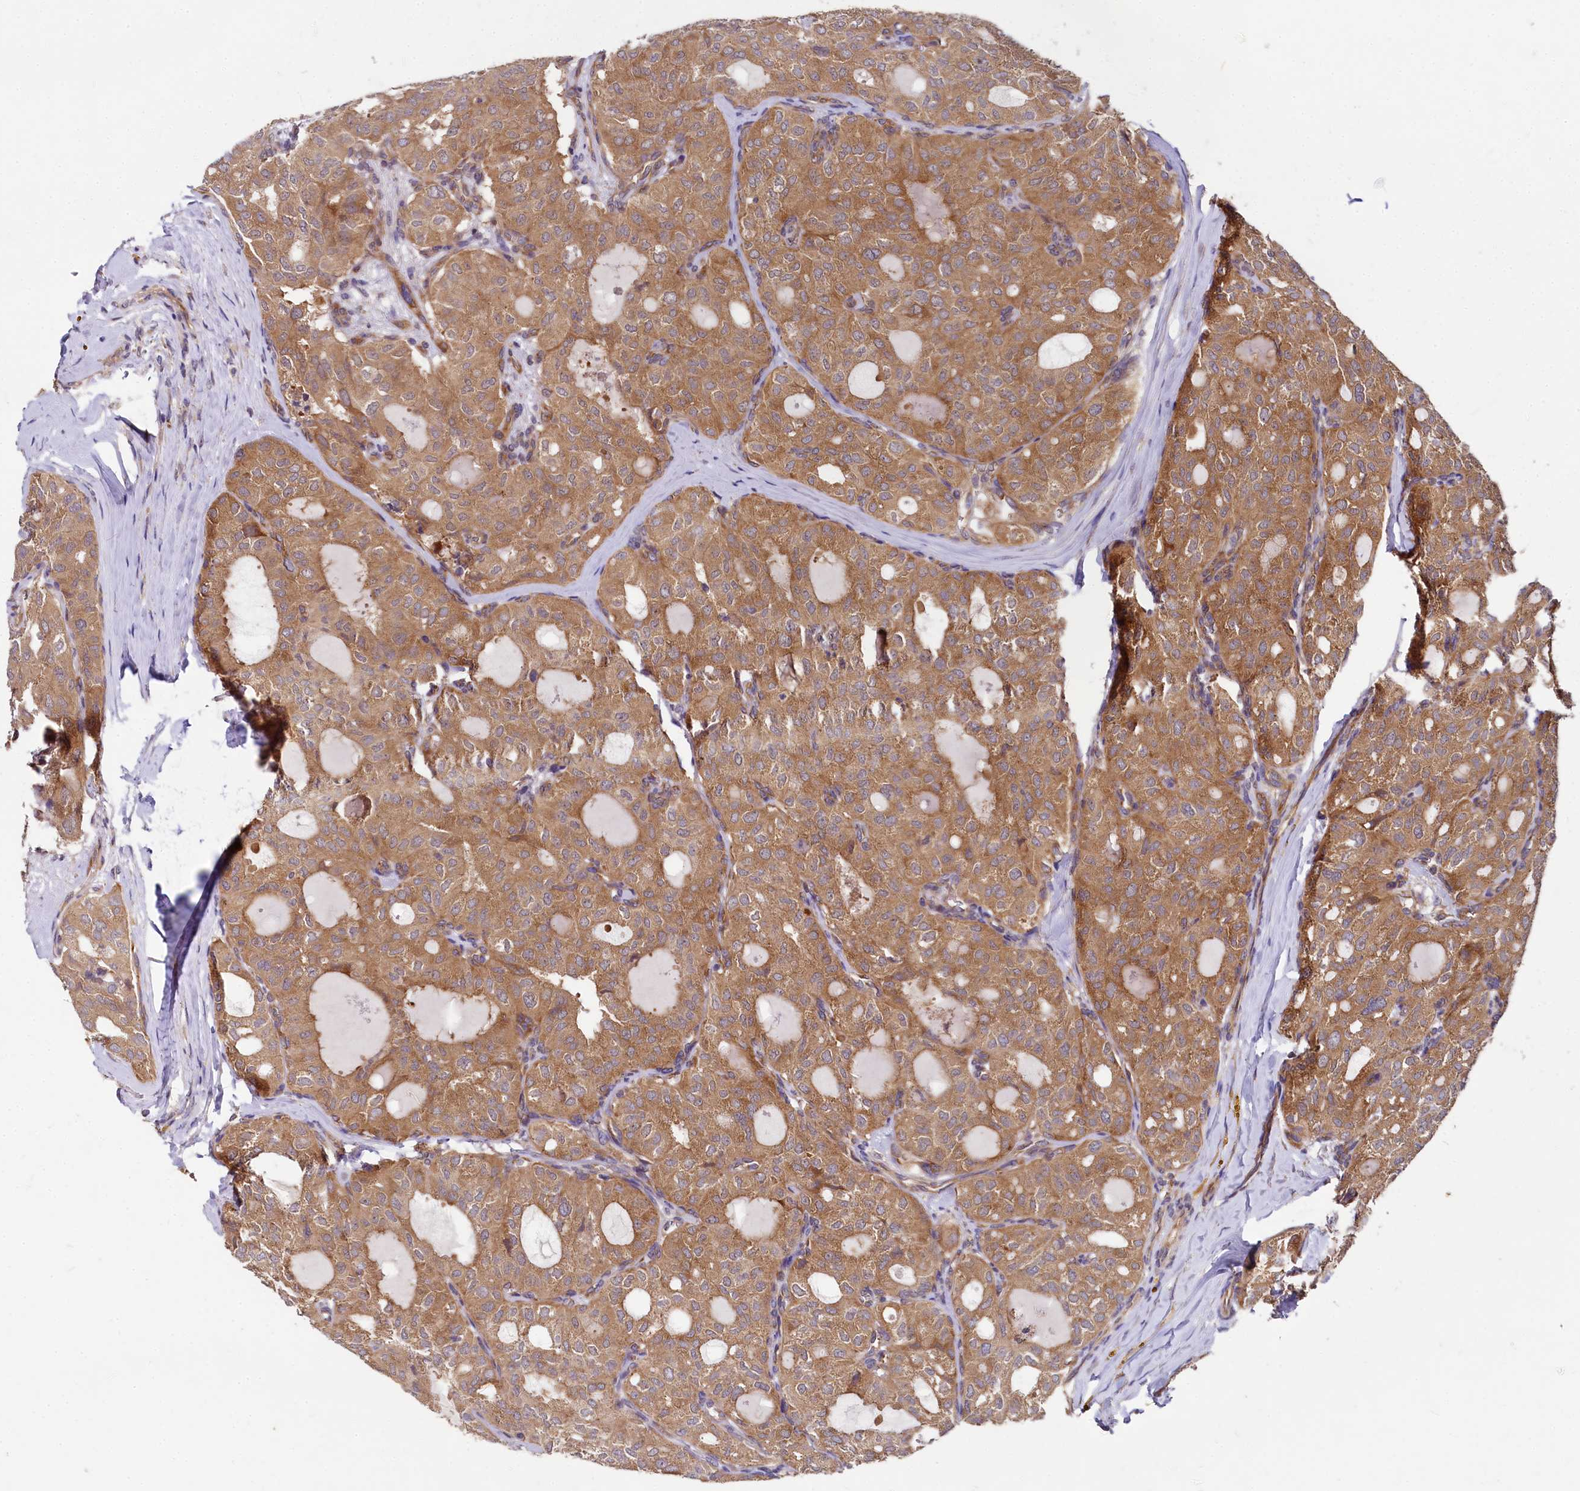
{"staining": {"intensity": "moderate", "quantity": ">75%", "location": "cytoplasmic/membranous"}, "tissue": "thyroid cancer", "cell_type": "Tumor cells", "image_type": "cancer", "snomed": [{"axis": "morphology", "description": "Follicular adenoma carcinoma, NOS"}, {"axis": "topography", "description": "Thyroid gland"}], "caption": "Immunohistochemistry micrograph of follicular adenoma carcinoma (thyroid) stained for a protein (brown), which shows medium levels of moderate cytoplasmic/membranous positivity in about >75% of tumor cells.", "gene": "EIF2B2", "patient": {"sex": "male", "age": 75}}